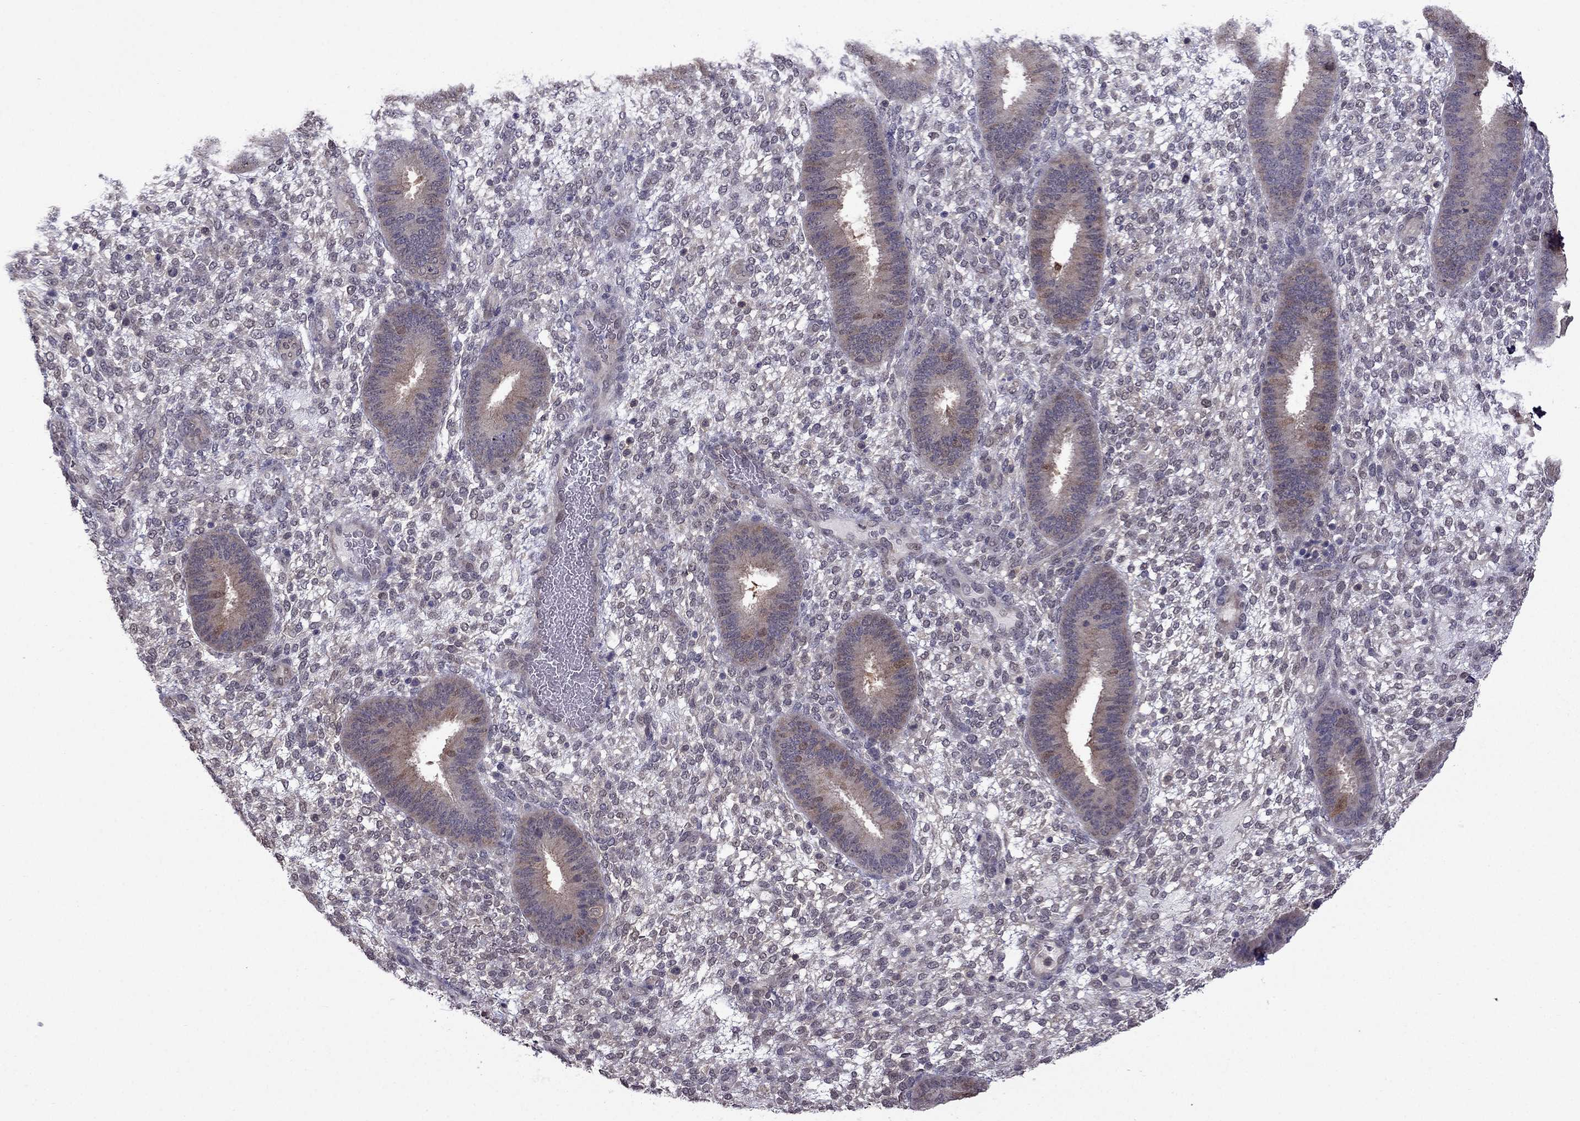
{"staining": {"intensity": "negative", "quantity": "none", "location": "none"}, "tissue": "endometrium", "cell_type": "Cells in endometrial stroma", "image_type": "normal", "snomed": [{"axis": "morphology", "description": "Normal tissue, NOS"}, {"axis": "topography", "description": "Endometrium"}], "caption": "A photomicrograph of endometrium stained for a protein displays no brown staining in cells in endometrial stroma. The staining is performed using DAB (3,3'-diaminobenzidine) brown chromogen with nuclei counter-stained in using hematoxylin.", "gene": "CDK5", "patient": {"sex": "female", "age": 39}}